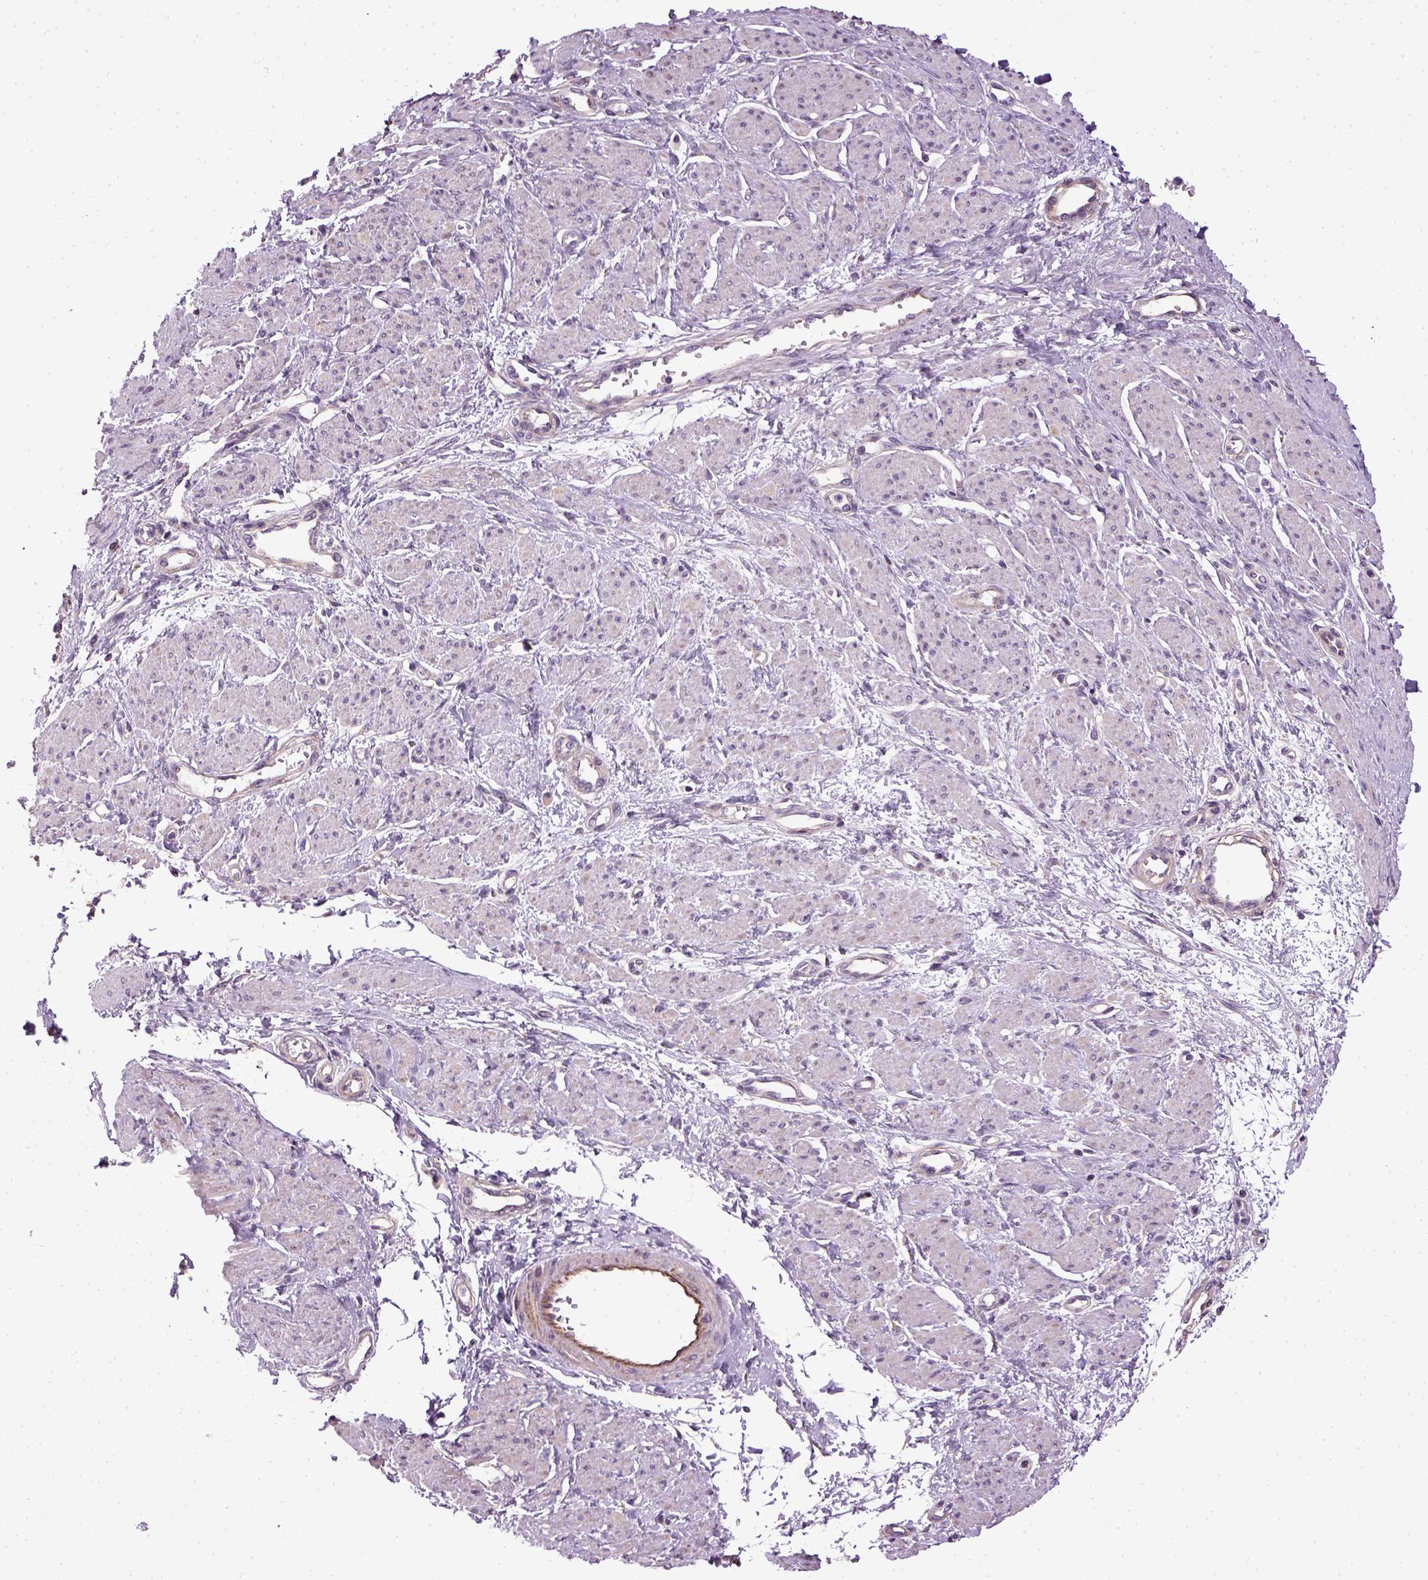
{"staining": {"intensity": "negative", "quantity": "none", "location": "none"}, "tissue": "smooth muscle", "cell_type": "Smooth muscle cells", "image_type": "normal", "snomed": [{"axis": "morphology", "description": "Normal tissue, NOS"}, {"axis": "topography", "description": "Smooth muscle"}, {"axis": "topography", "description": "Uterus"}], "caption": "The image reveals no significant staining in smooth muscle cells of smooth muscle.", "gene": "TPRG1", "patient": {"sex": "female", "age": 39}}